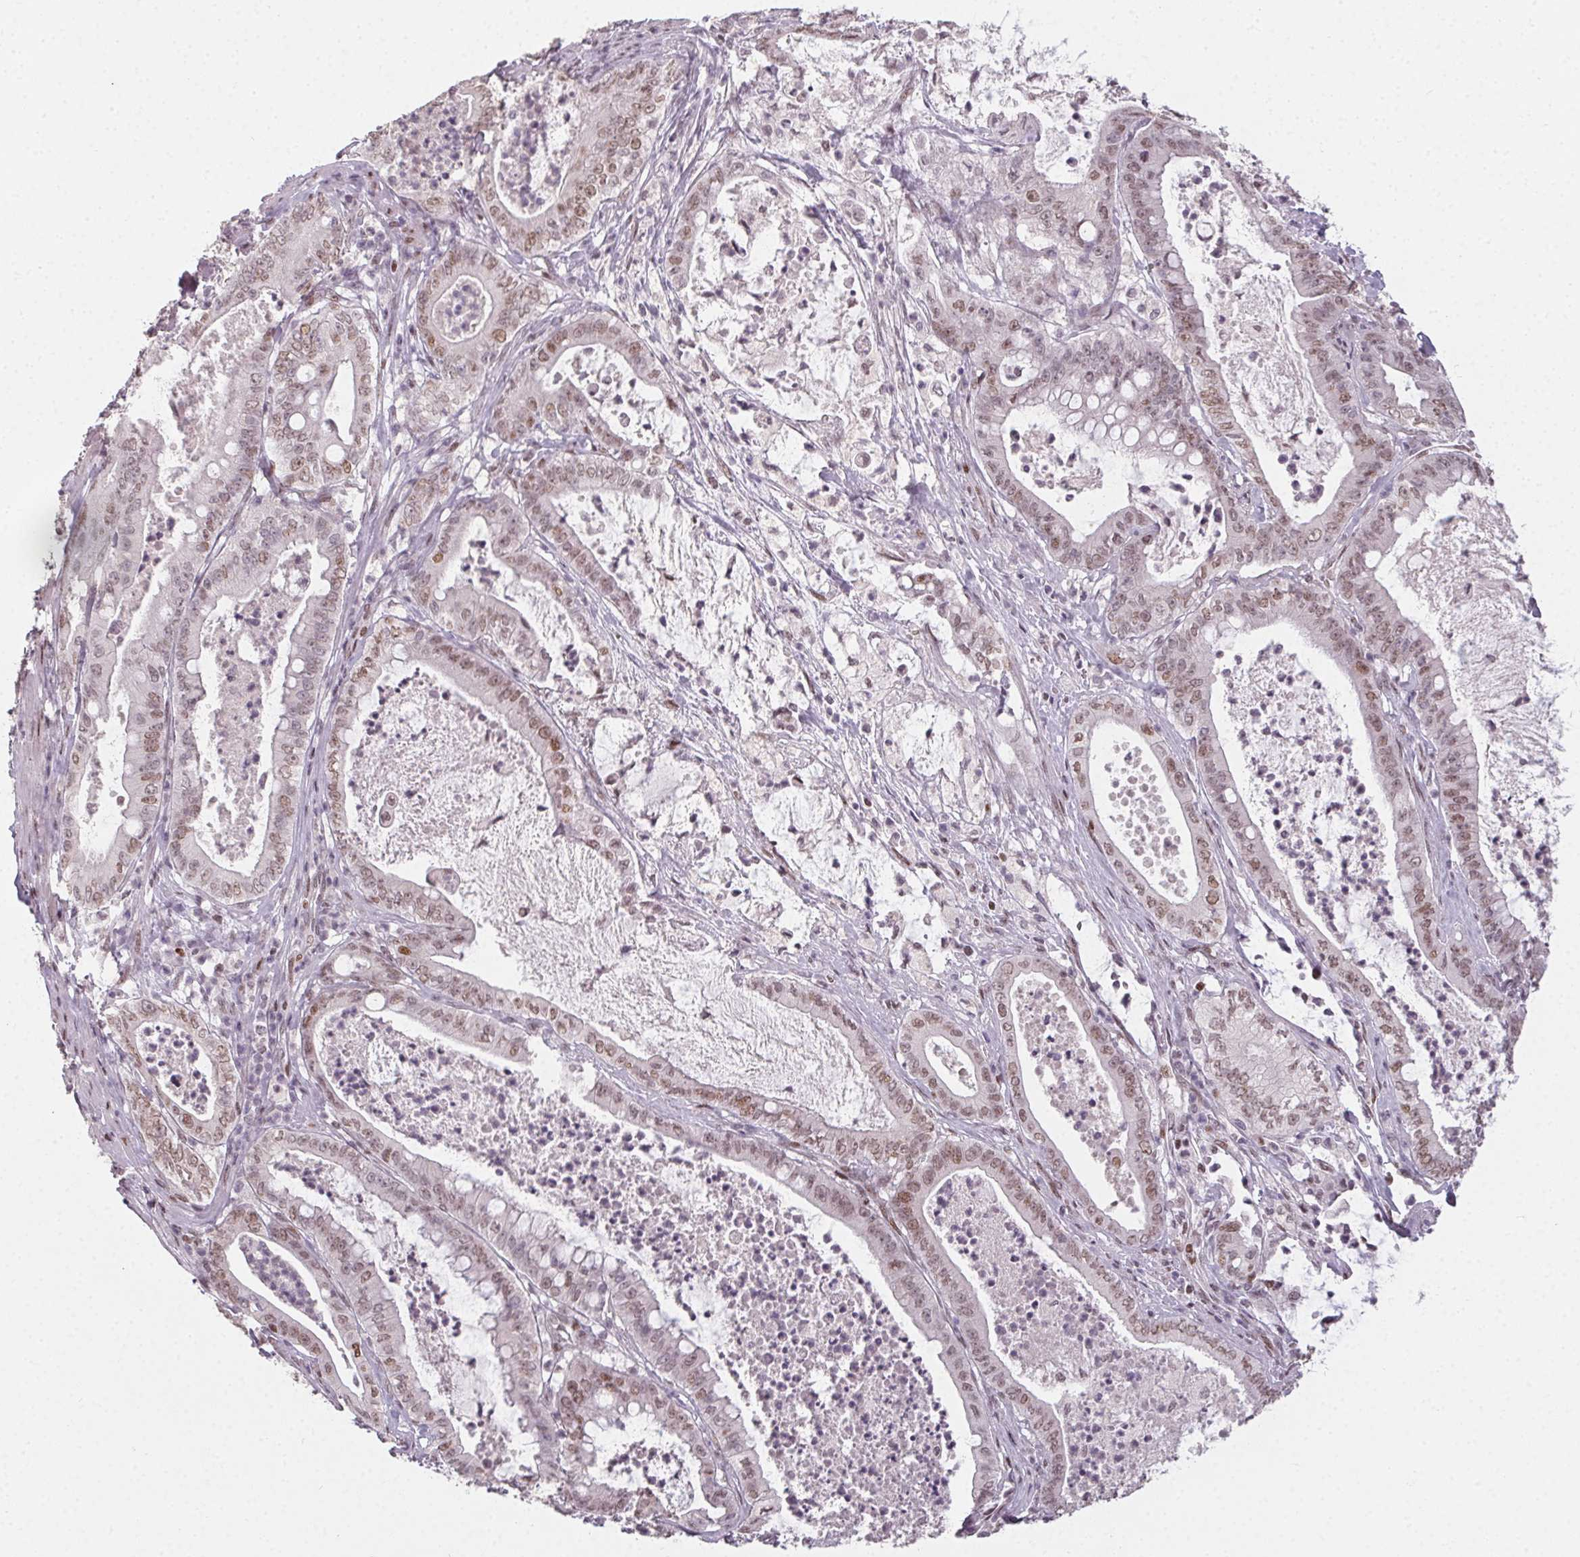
{"staining": {"intensity": "moderate", "quantity": ">75%", "location": "nuclear"}, "tissue": "pancreatic cancer", "cell_type": "Tumor cells", "image_type": "cancer", "snomed": [{"axis": "morphology", "description": "Adenocarcinoma, NOS"}, {"axis": "topography", "description": "Pancreas"}], "caption": "The photomicrograph demonstrates immunohistochemical staining of pancreatic adenocarcinoma. There is moderate nuclear staining is present in approximately >75% of tumor cells.", "gene": "KMT2A", "patient": {"sex": "male", "age": 71}}